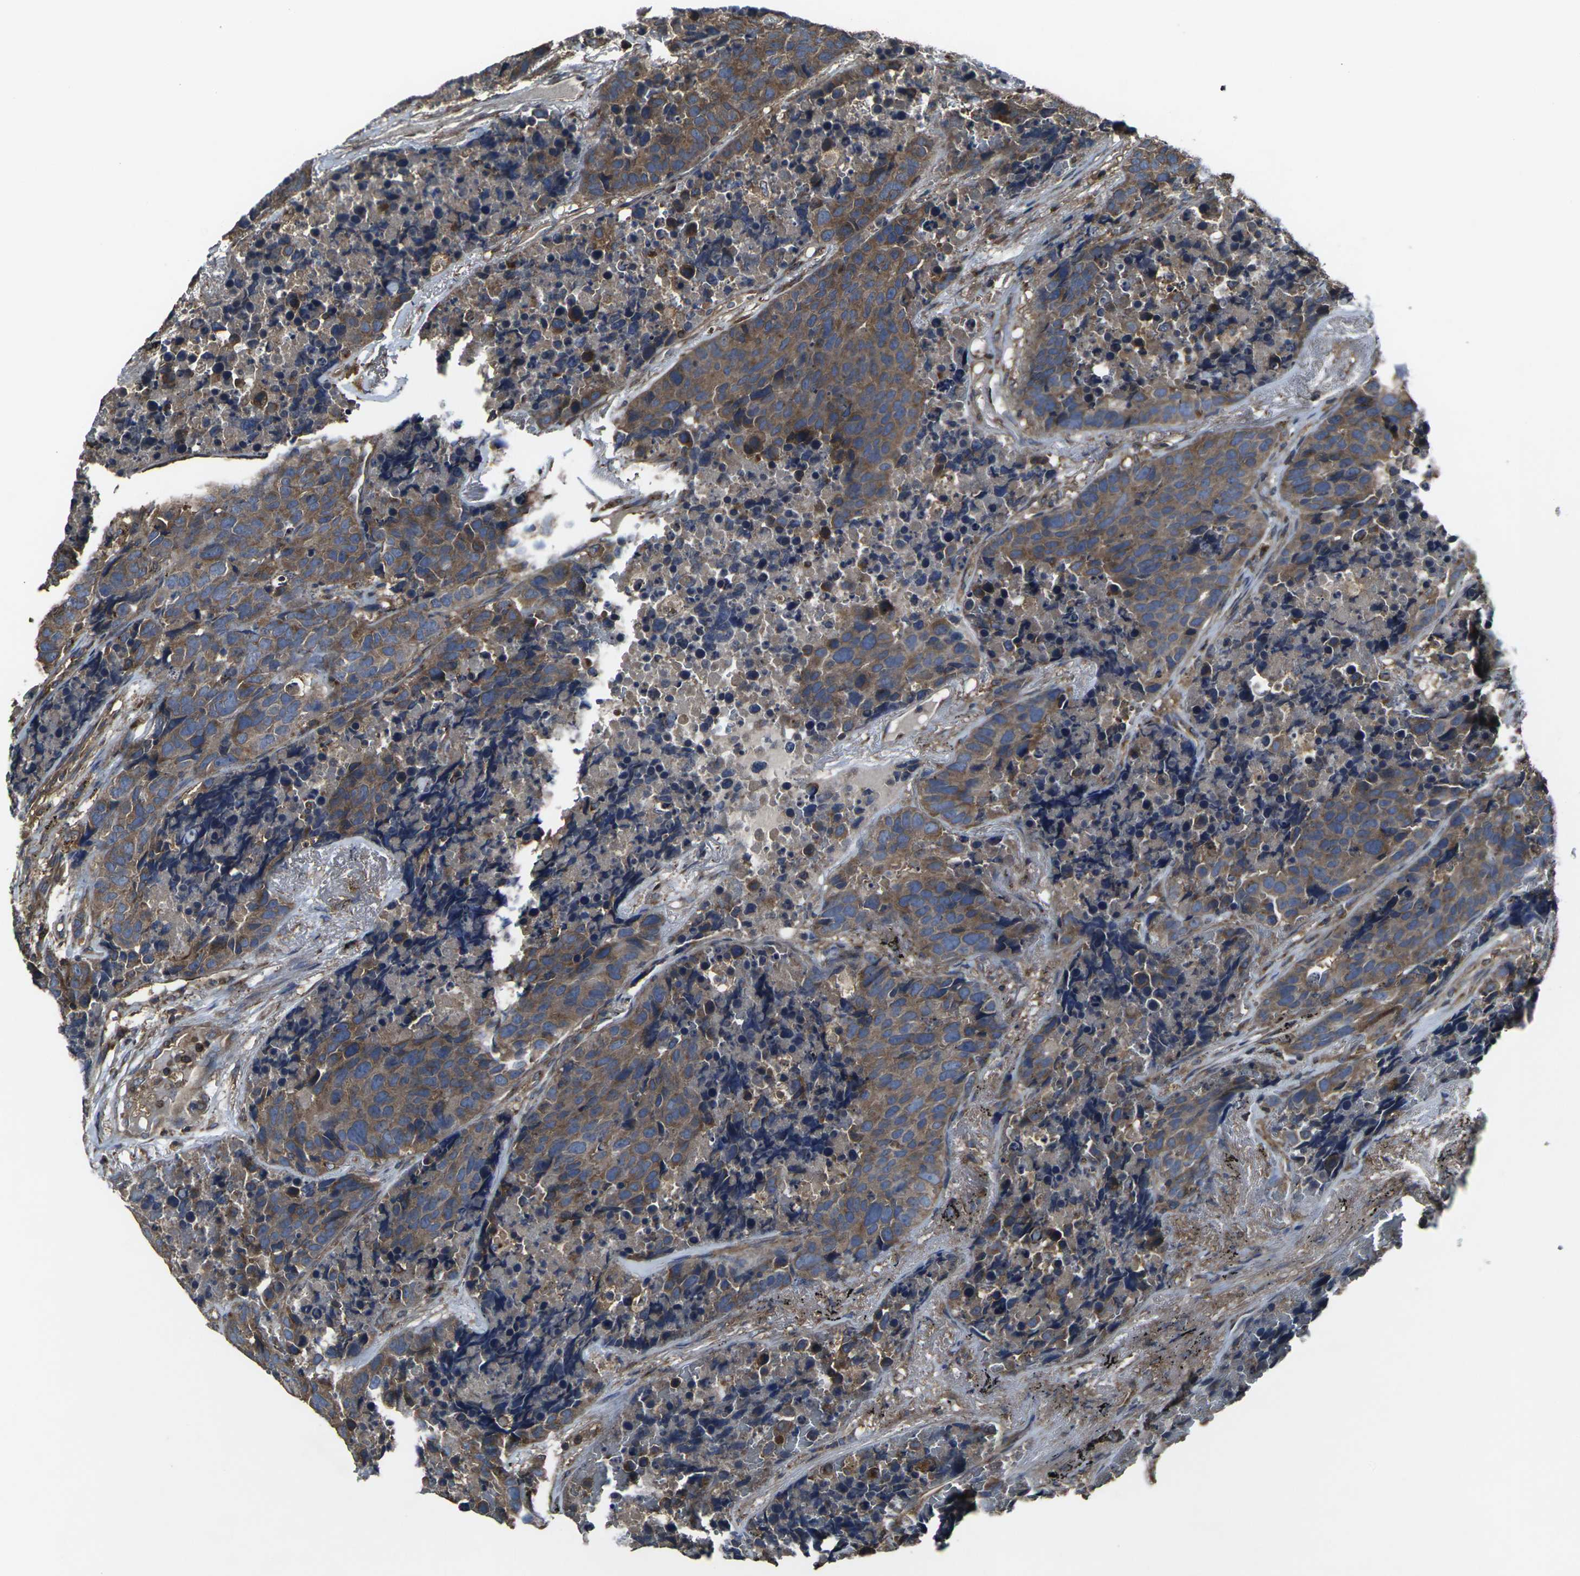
{"staining": {"intensity": "moderate", "quantity": ">75%", "location": "cytoplasmic/membranous"}, "tissue": "carcinoid", "cell_type": "Tumor cells", "image_type": "cancer", "snomed": [{"axis": "morphology", "description": "Carcinoid, malignant, NOS"}, {"axis": "topography", "description": "Lung"}], "caption": "DAB (3,3'-diaminobenzidine) immunohistochemical staining of human malignant carcinoid reveals moderate cytoplasmic/membranous protein expression in about >75% of tumor cells. (Brightfield microscopy of DAB IHC at high magnification).", "gene": "PRKACB", "patient": {"sex": "male", "age": 60}}